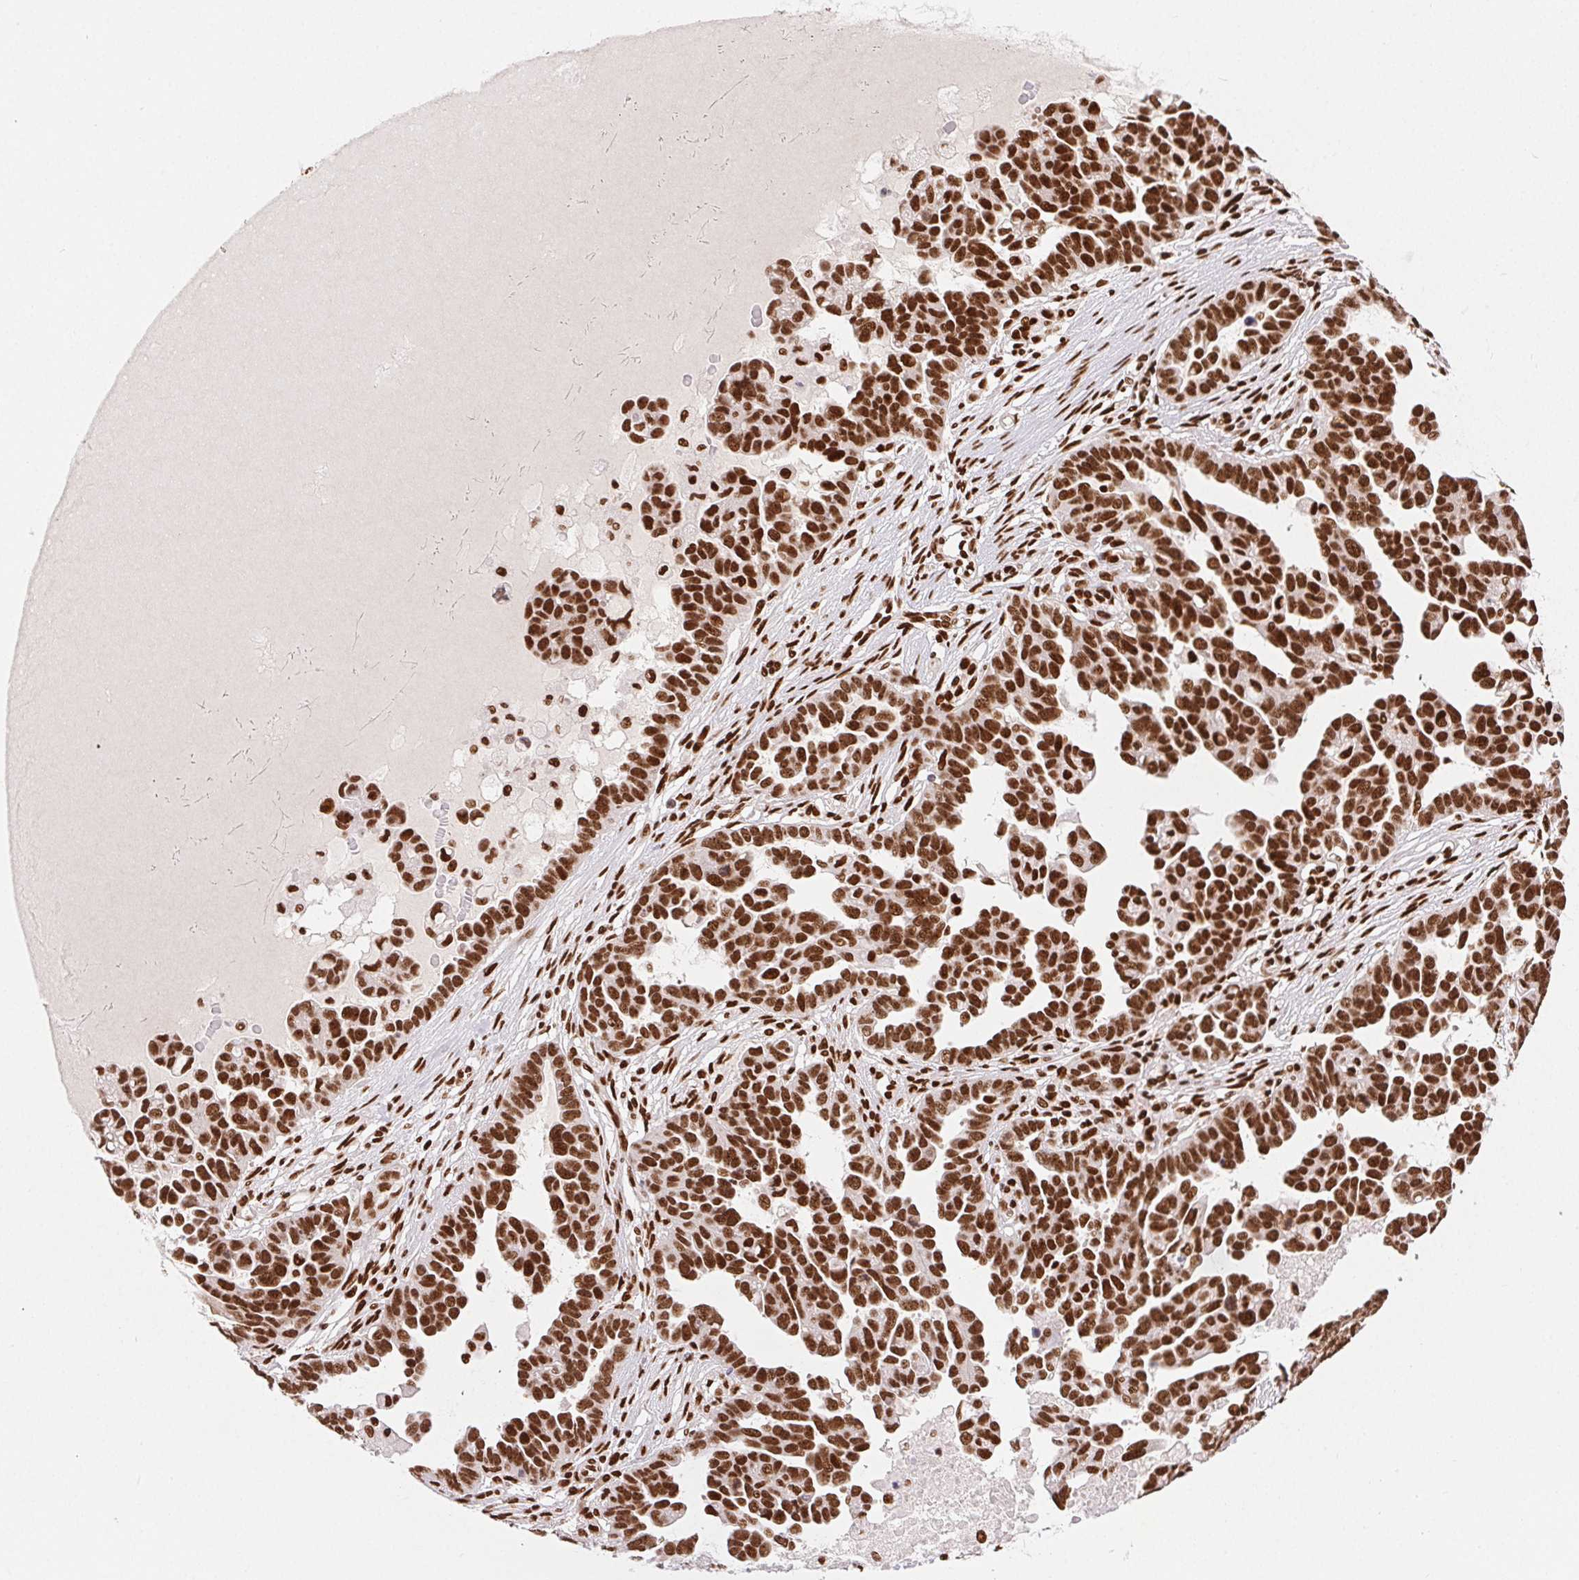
{"staining": {"intensity": "strong", "quantity": ">75%", "location": "nuclear"}, "tissue": "ovarian cancer", "cell_type": "Tumor cells", "image_type": "cancer", "snomed": [{"axis": "morphology", "description": "Cystadenocarcinoma, serous, NOS"}, {"axis": "topography", "description": "Ovary"}], "caption": "Immunohistochemistry (IHC) staining of ovarian cancer, which reveals high levels of strong nuclear positivity in about >75% of tumor cells indicating strong nuclear protein expression. The staining was performed using DAB (brown) for protein detection and nuclei were counterstained in hematoxylin (blue).", "gene": "ZNF80", "patient": {"sex": "female", "age": 54}}